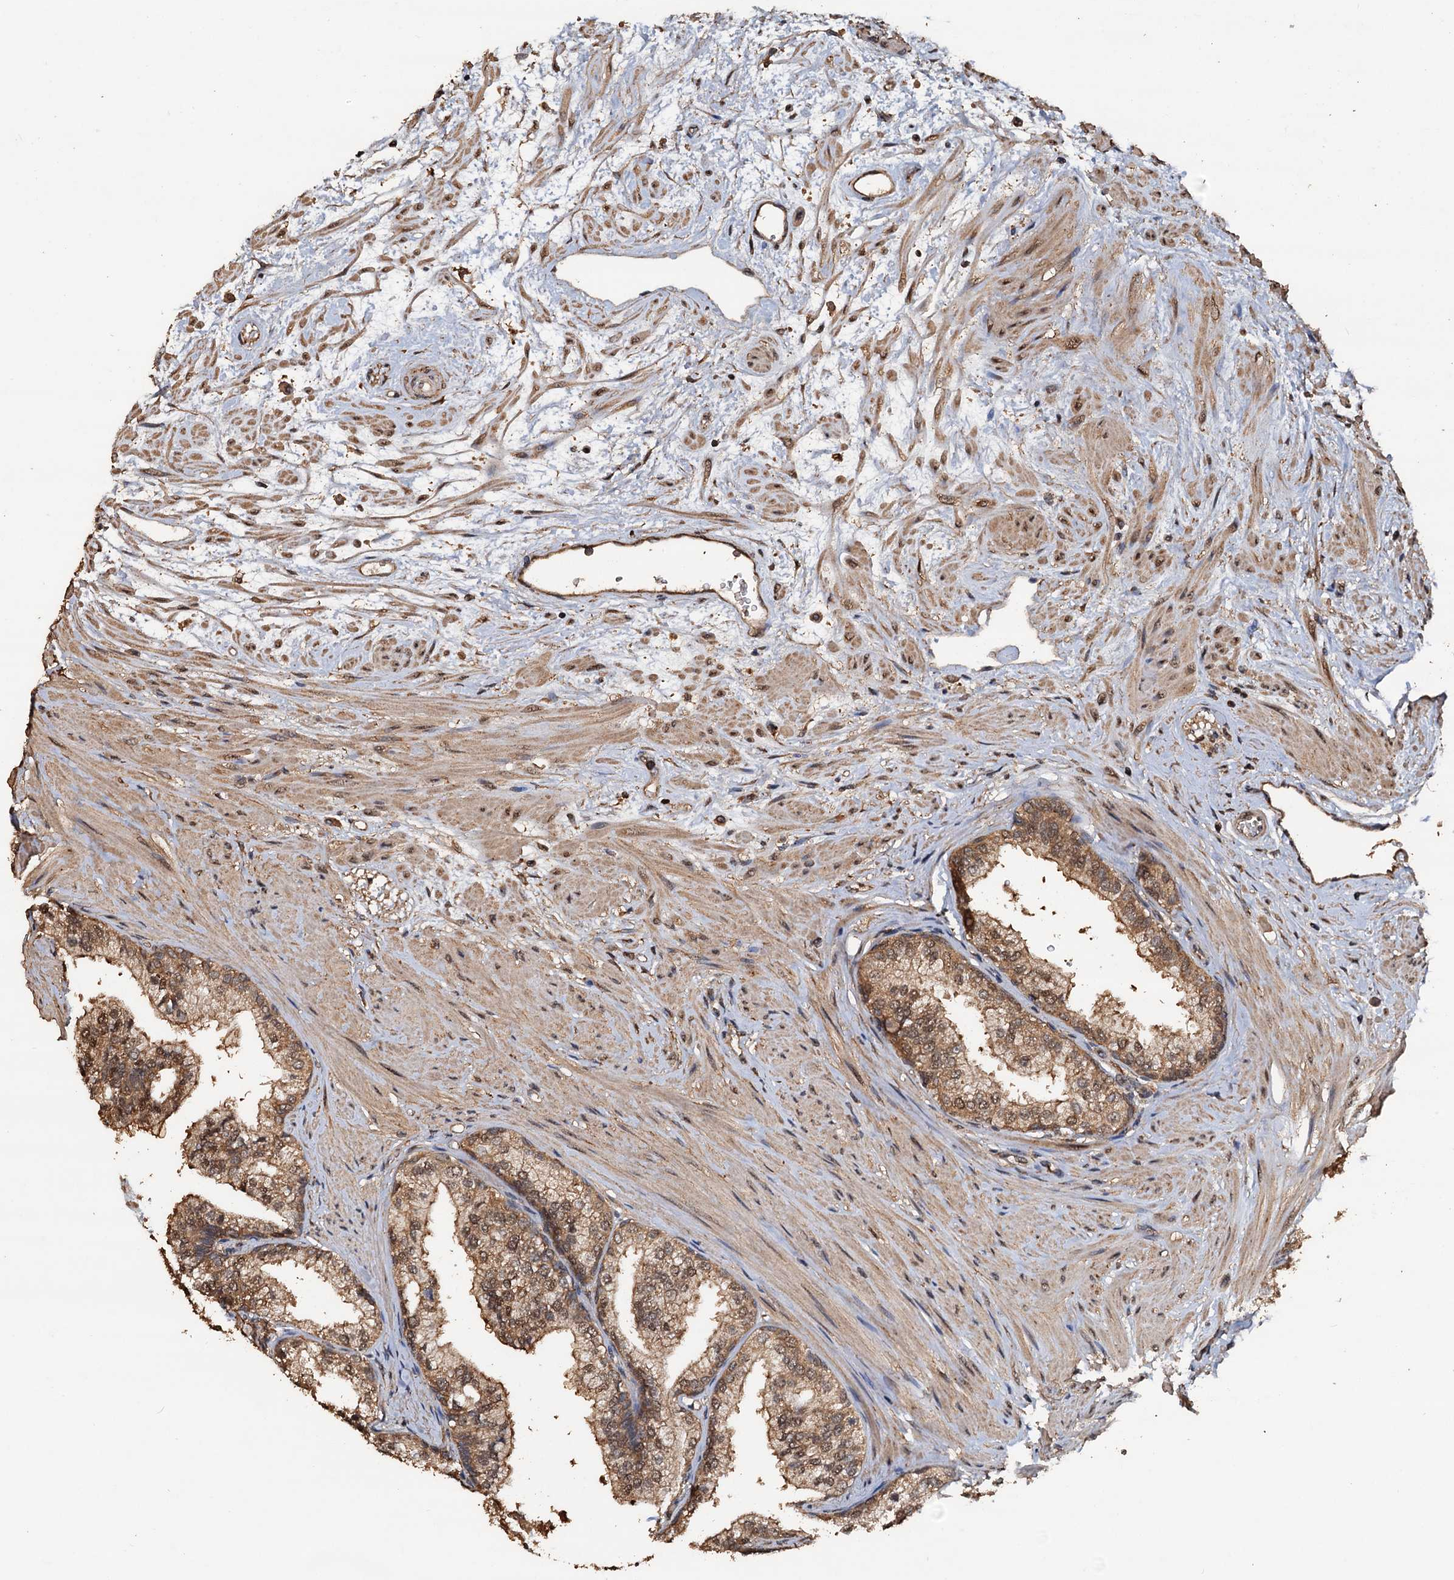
{"staining": {"intensity": "moderate", "quantity": ">75%", "location": "cytoplasmic/membranous,nuclear"}, "tissue": "prostate", "cell_type": "Glandular cells", "image_type": "normal", "snomed": [{"axis": "morphology", "description": "Normal tissue, NOS"}, {"axis": "topography", "description": "Prostate"}], "caption": "Immunohistochemical staining of normal human prostate reveals medium levels of moderate cytoplasmic/membranous,nuclear staining in approximately >75% of glandular cells. (DAB (3,3'-diaminobenzidine) IHC with brightfield microscopy, high magnification).", "gene": "PSMD9", "patient": {"sex": "male", "age": 60}}